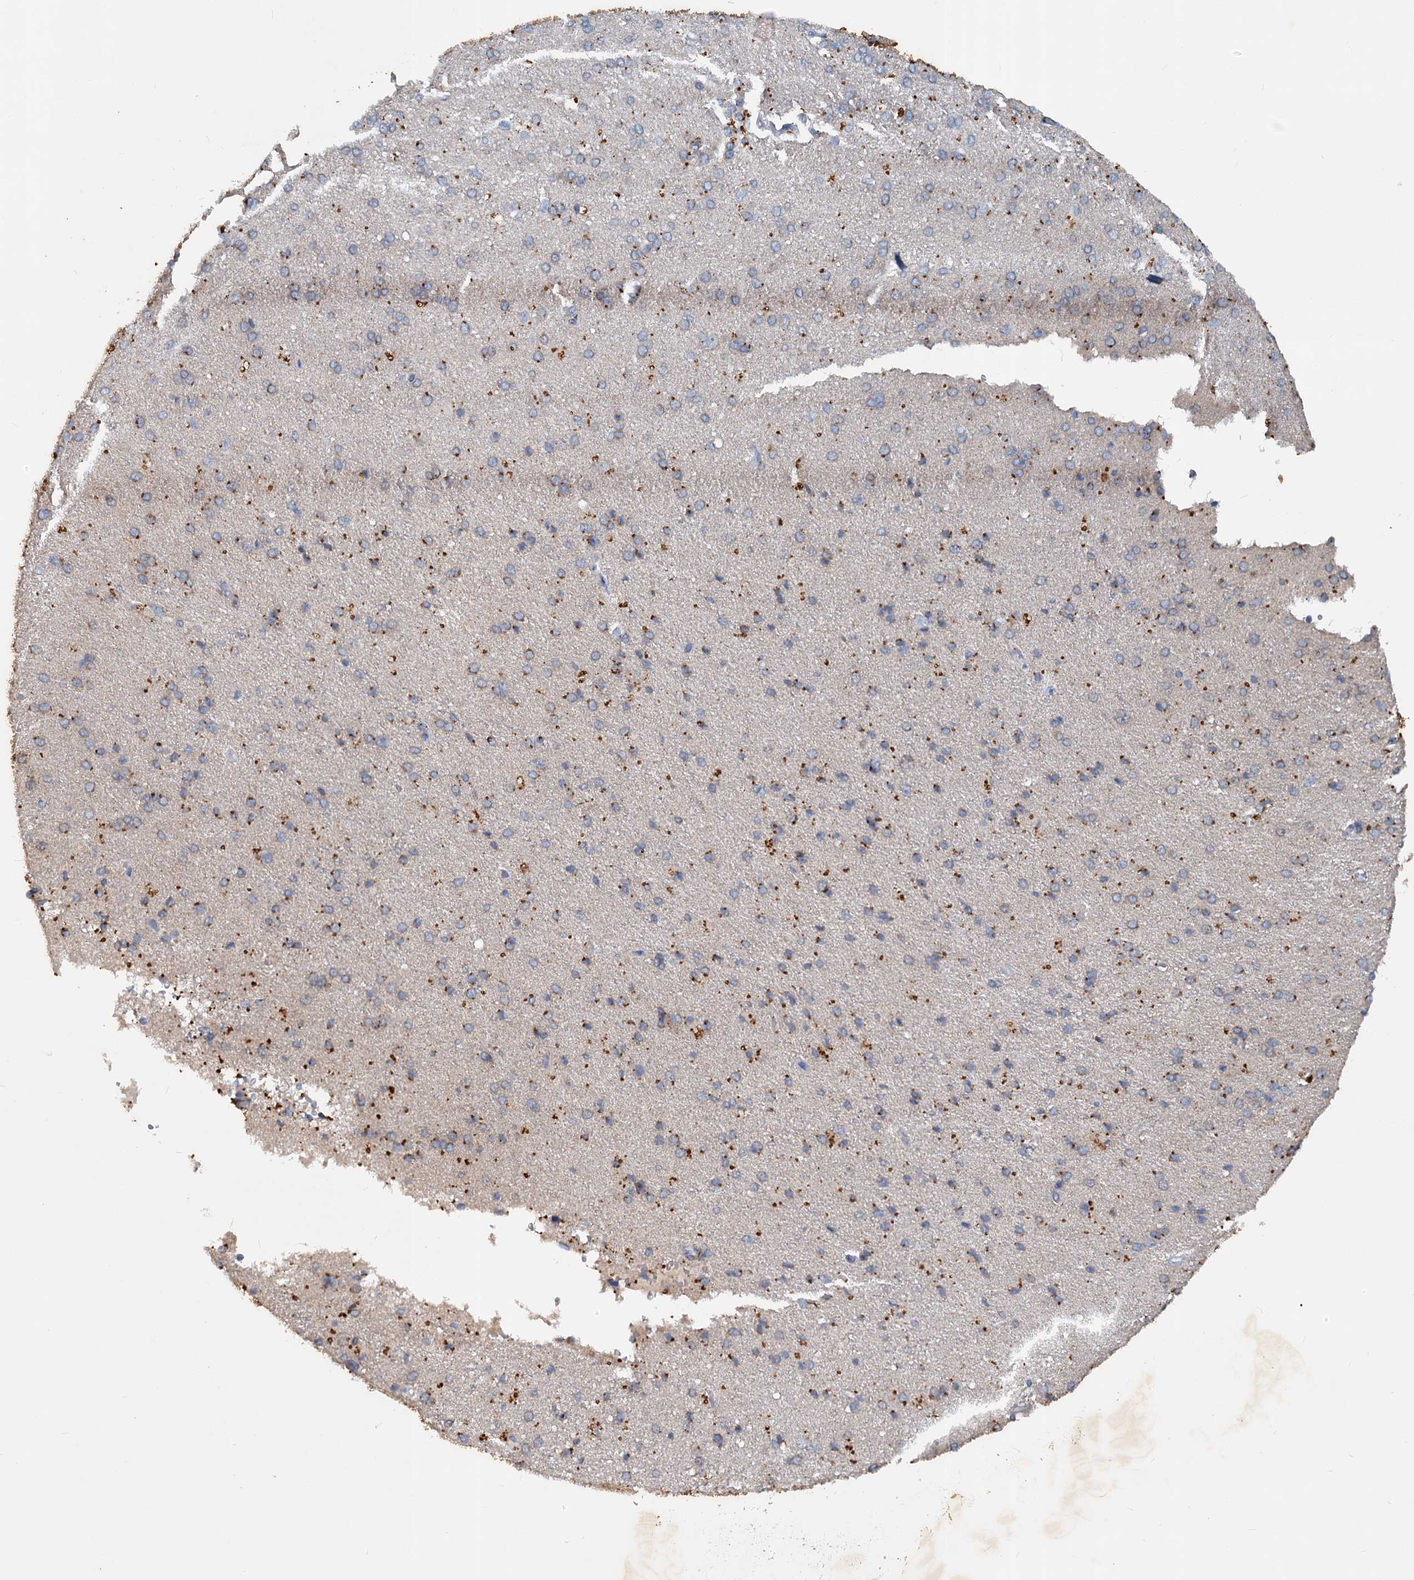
{"staining": {"intensity": "negative", "quantity": "none", "location": "none"}, "tissue": "cerebral cortex", "cell_type": "Endothelial cells", "image_type": "normal", "snomed": [{"axis": "morphology", "description": "Normal tissue, NOS"}, {"axis": "topography", "description": "Cerebral cortex"}], "caption": "A high-resolution image shows immunohistochemistry (IHC) staining of normal cerebral cortex, which demonstrates no significant expression in endothelial cells.", "gene": "SLC2A7", "patient": {"sex": "male", "age": 62}}